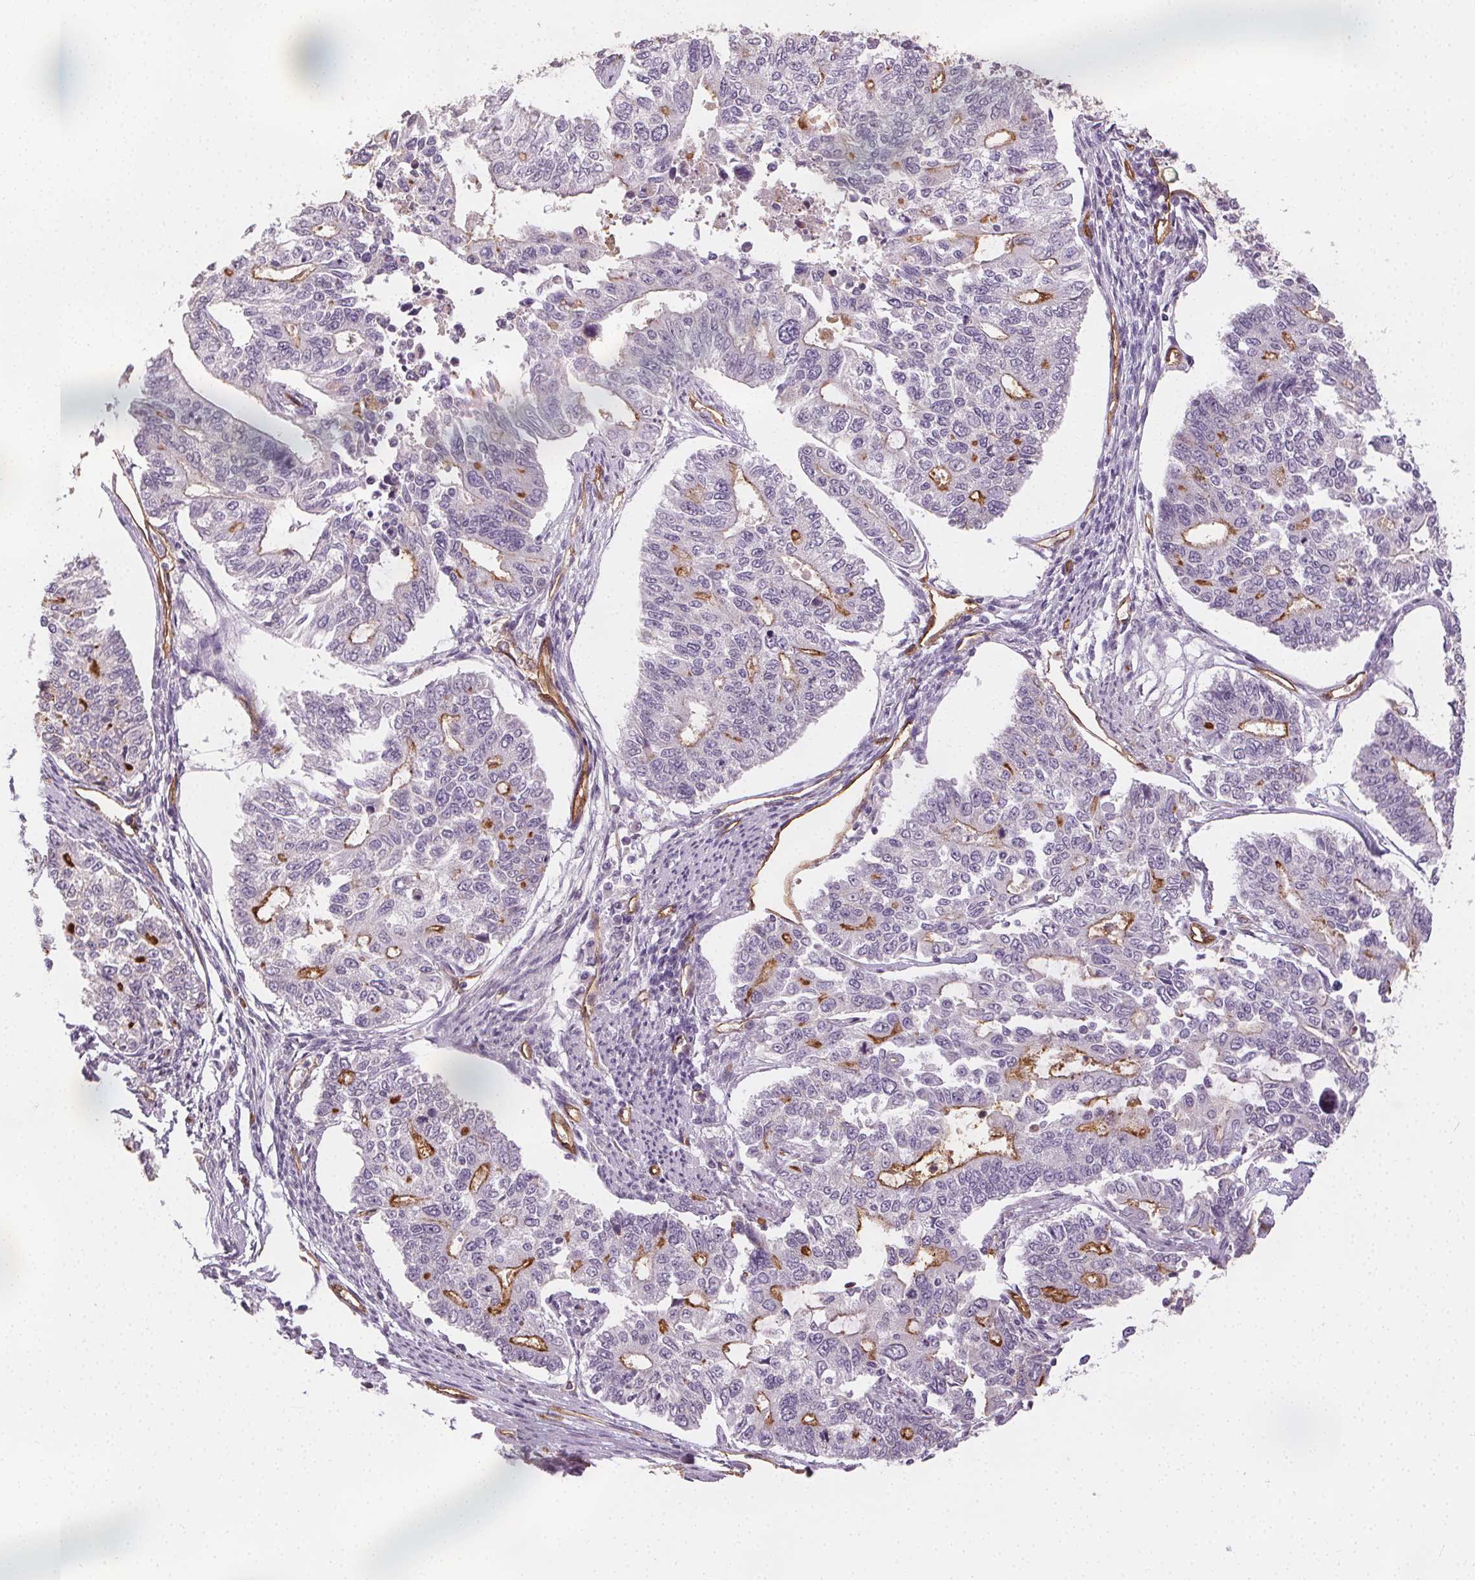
{"staining": {"intensity": "moderate", "quantity": "<25%", "location": "cytoplasmic/membranous"}, "tissue": "endometrial cancer", "cell_type": "Tumor cells", "image_type": "cancer", "snomed": [{"axis": "morphology", "description": "Adenocarcinoma, NOS"}, {"axis": "topography", "description": "Uterus"}], "caption": "Tumor cells demonstrate low levels of moderate cytoplasmic/membranous positivity in about <25% of cells in endometrial cancer.", "gene": "PODXL", "patient": {"sex": "female", "age": 59}}